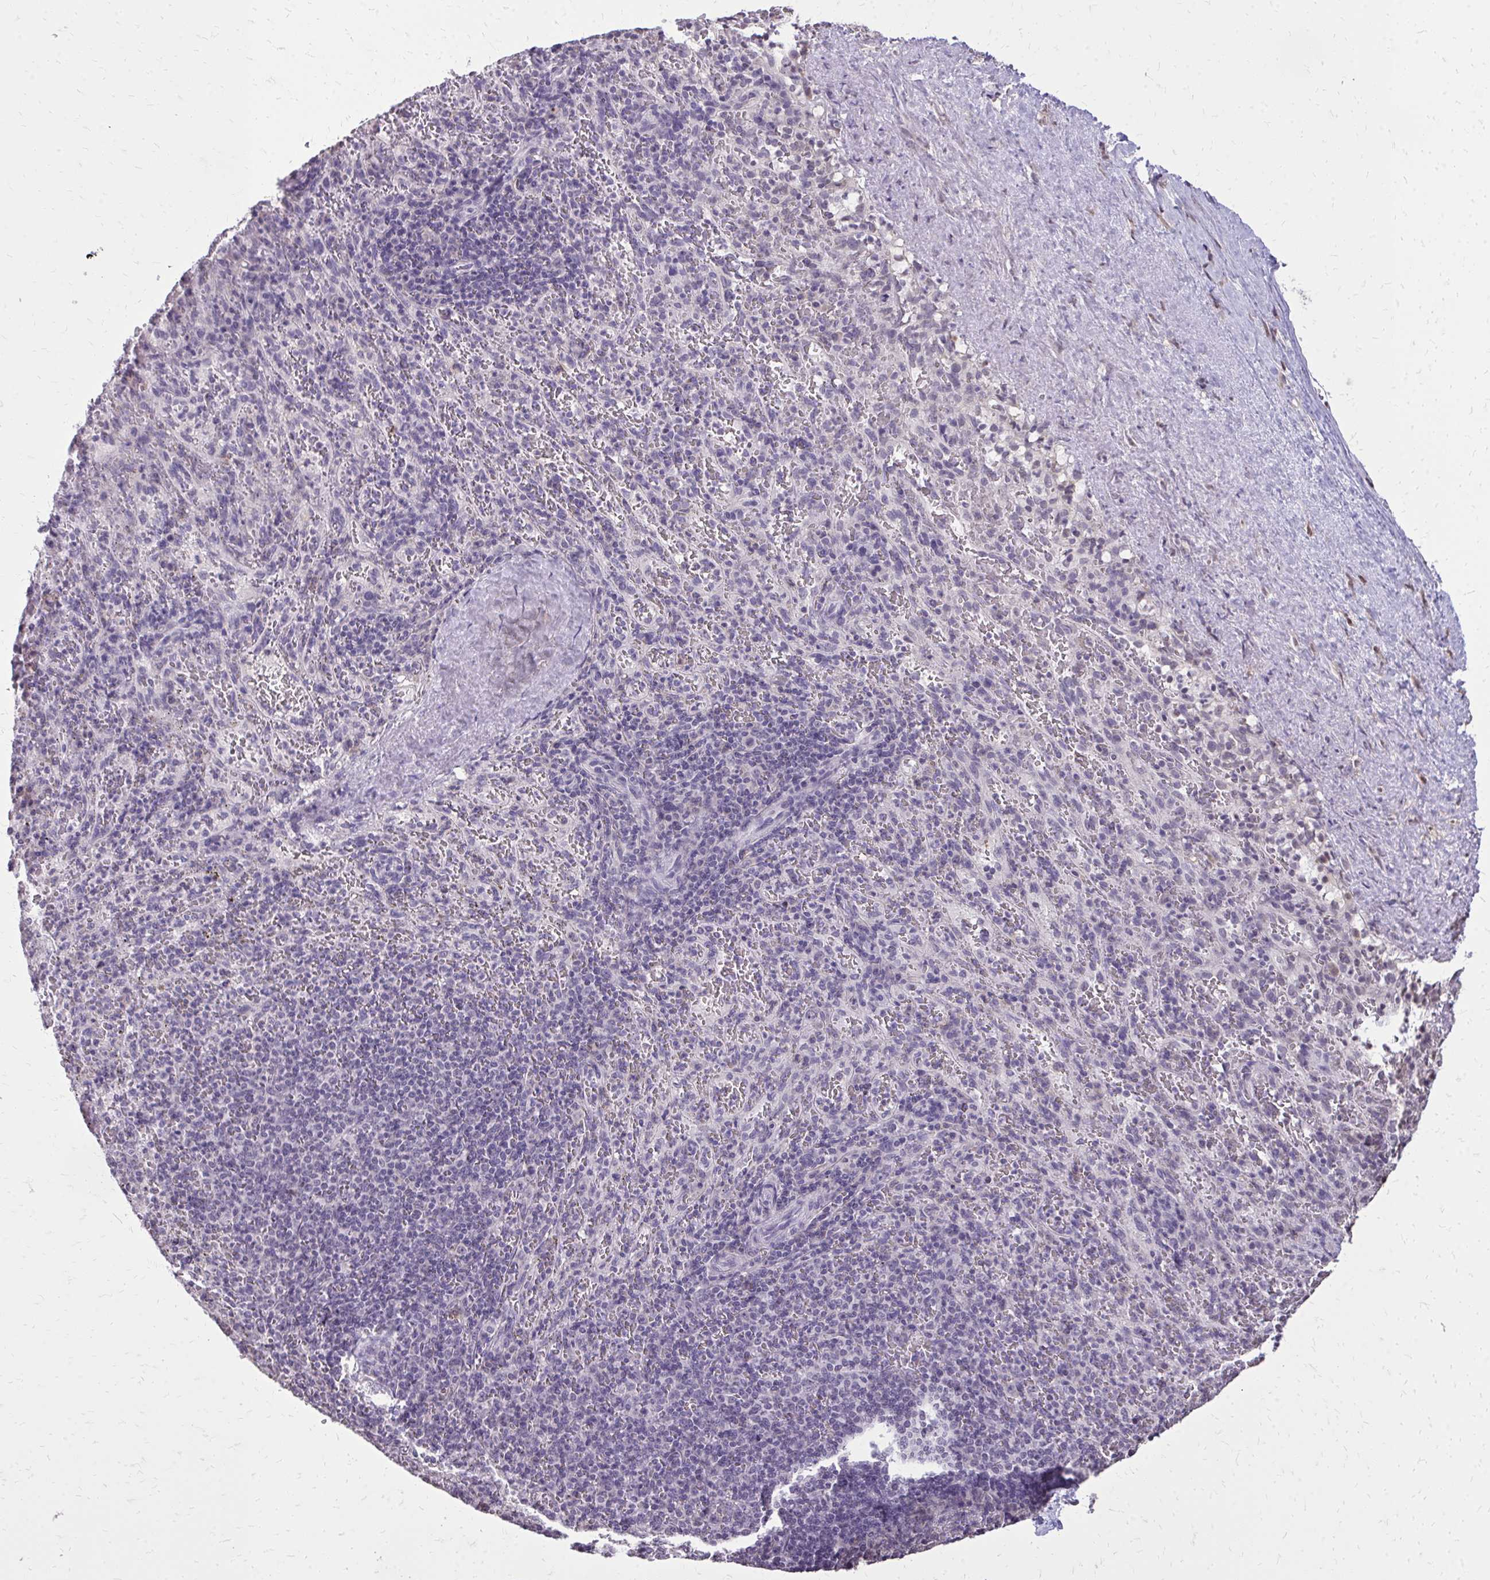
{"staining": {"intensity": "negative", "quantity": "none", "location": "none"}, "tissue": "spleen", "cell_type": "Cells in red pulp", "image_type": "normal", "snomed": [{"axis": "morphology", "description": "Normal tissue, NOS"}, {"axis": "topography", "description": "Spleen"}], "caption": "The photomicrograph exhibits no significant staining in cells in red pulp of spleen.", "gene": "AKAP5", "patient": {"sex": "male", "age": 57}}